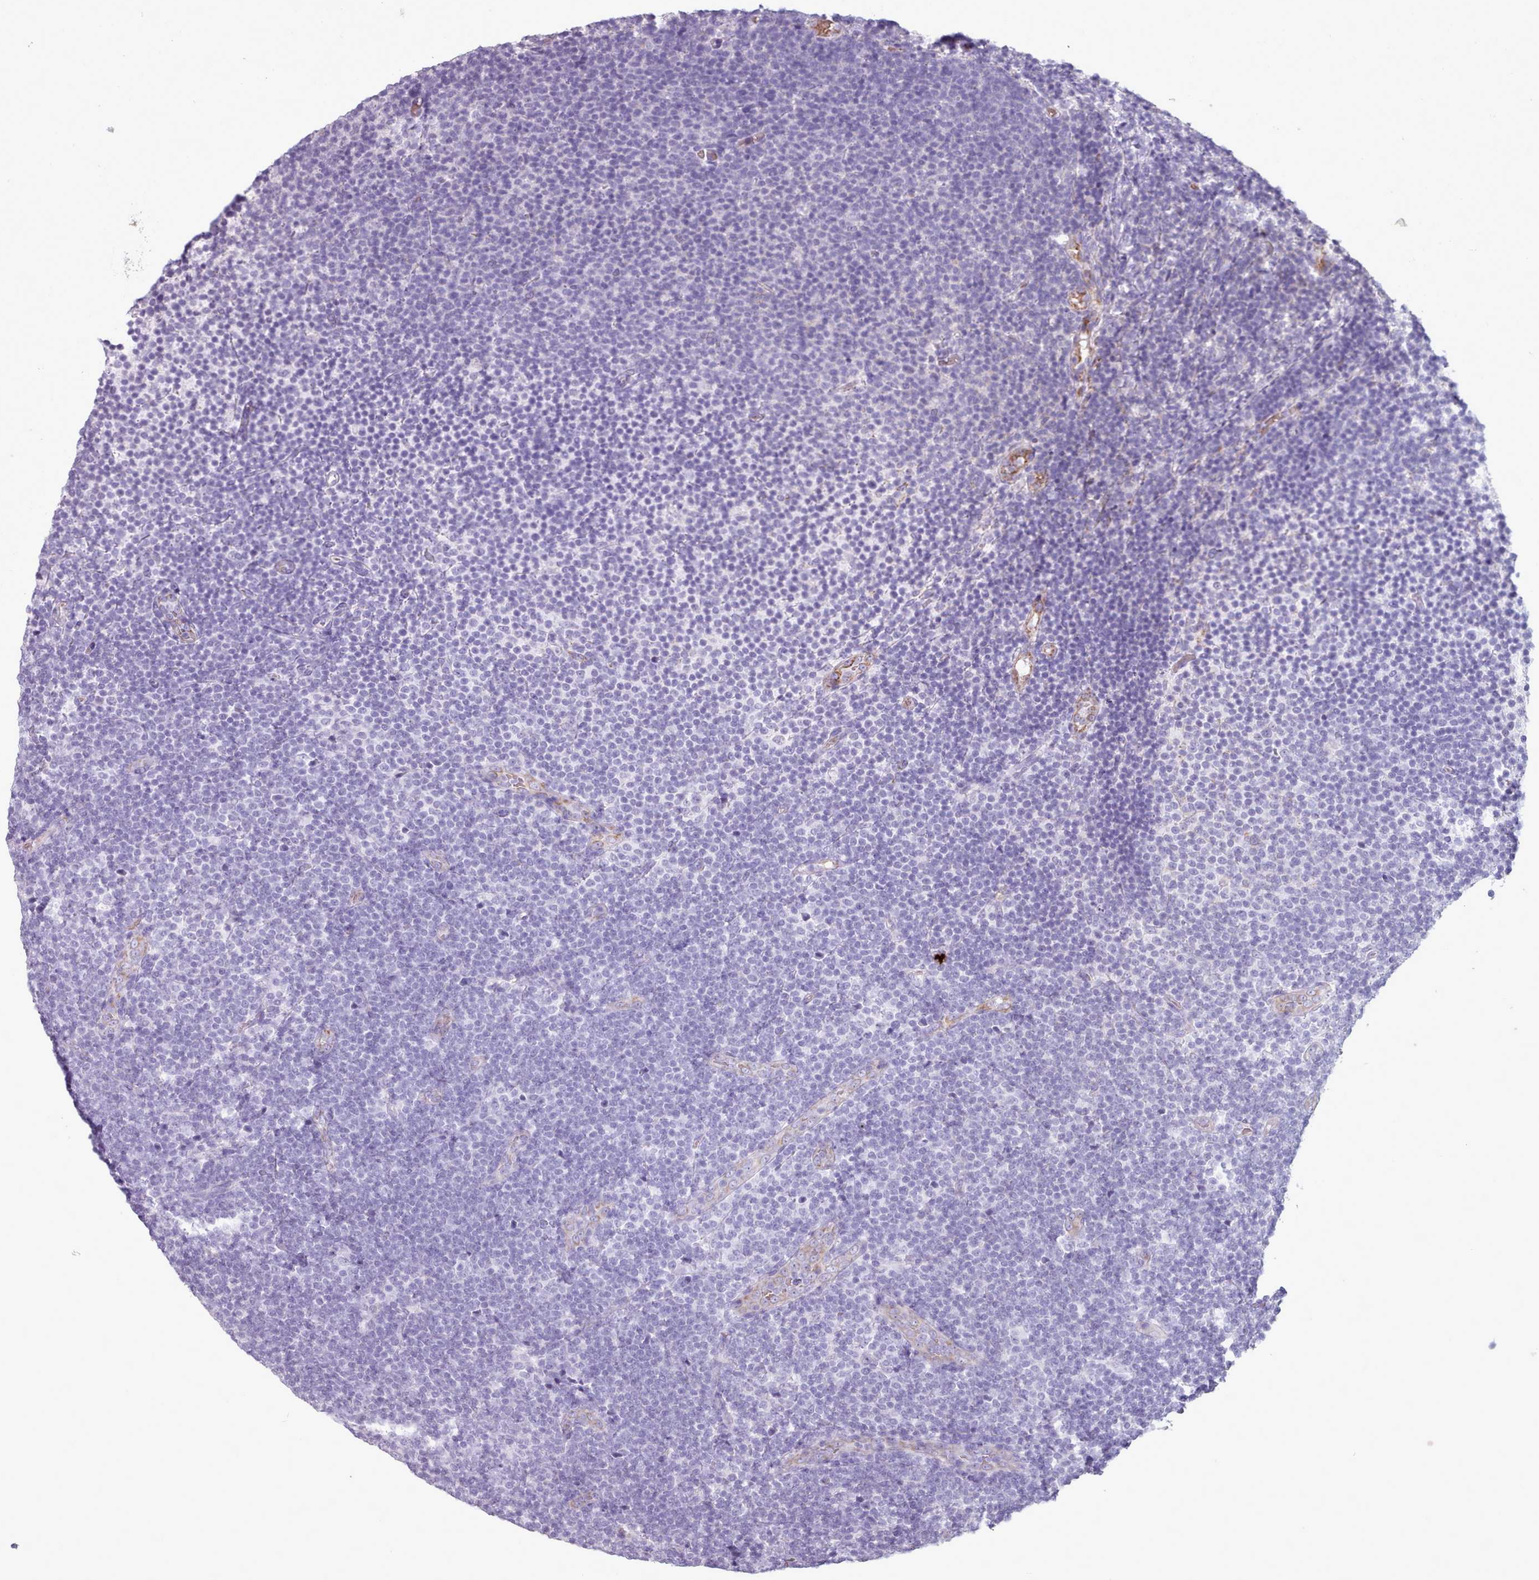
{"staining": {"intensity": "negative", "quantity": "none", "location": "none"}, "tissue": "lymphoma", "cell_type": "Tumor cells", "image_type": "cancer", "snomed": [{"axis": "morphology", "description": "Malignant lymphoma, non-Hodgkin's type, Low grade"}, {"axis": "topography", "description": "Lymph node"}], "caption": "Human malignant lymphoma, non-Hodgkin's type (low-grade) stained for a protein using immunohistochemistry (IHC) exhibits no expression in tumor cells.", "gene": "AK4", "patient": {"sex": "male", "age": 66}}